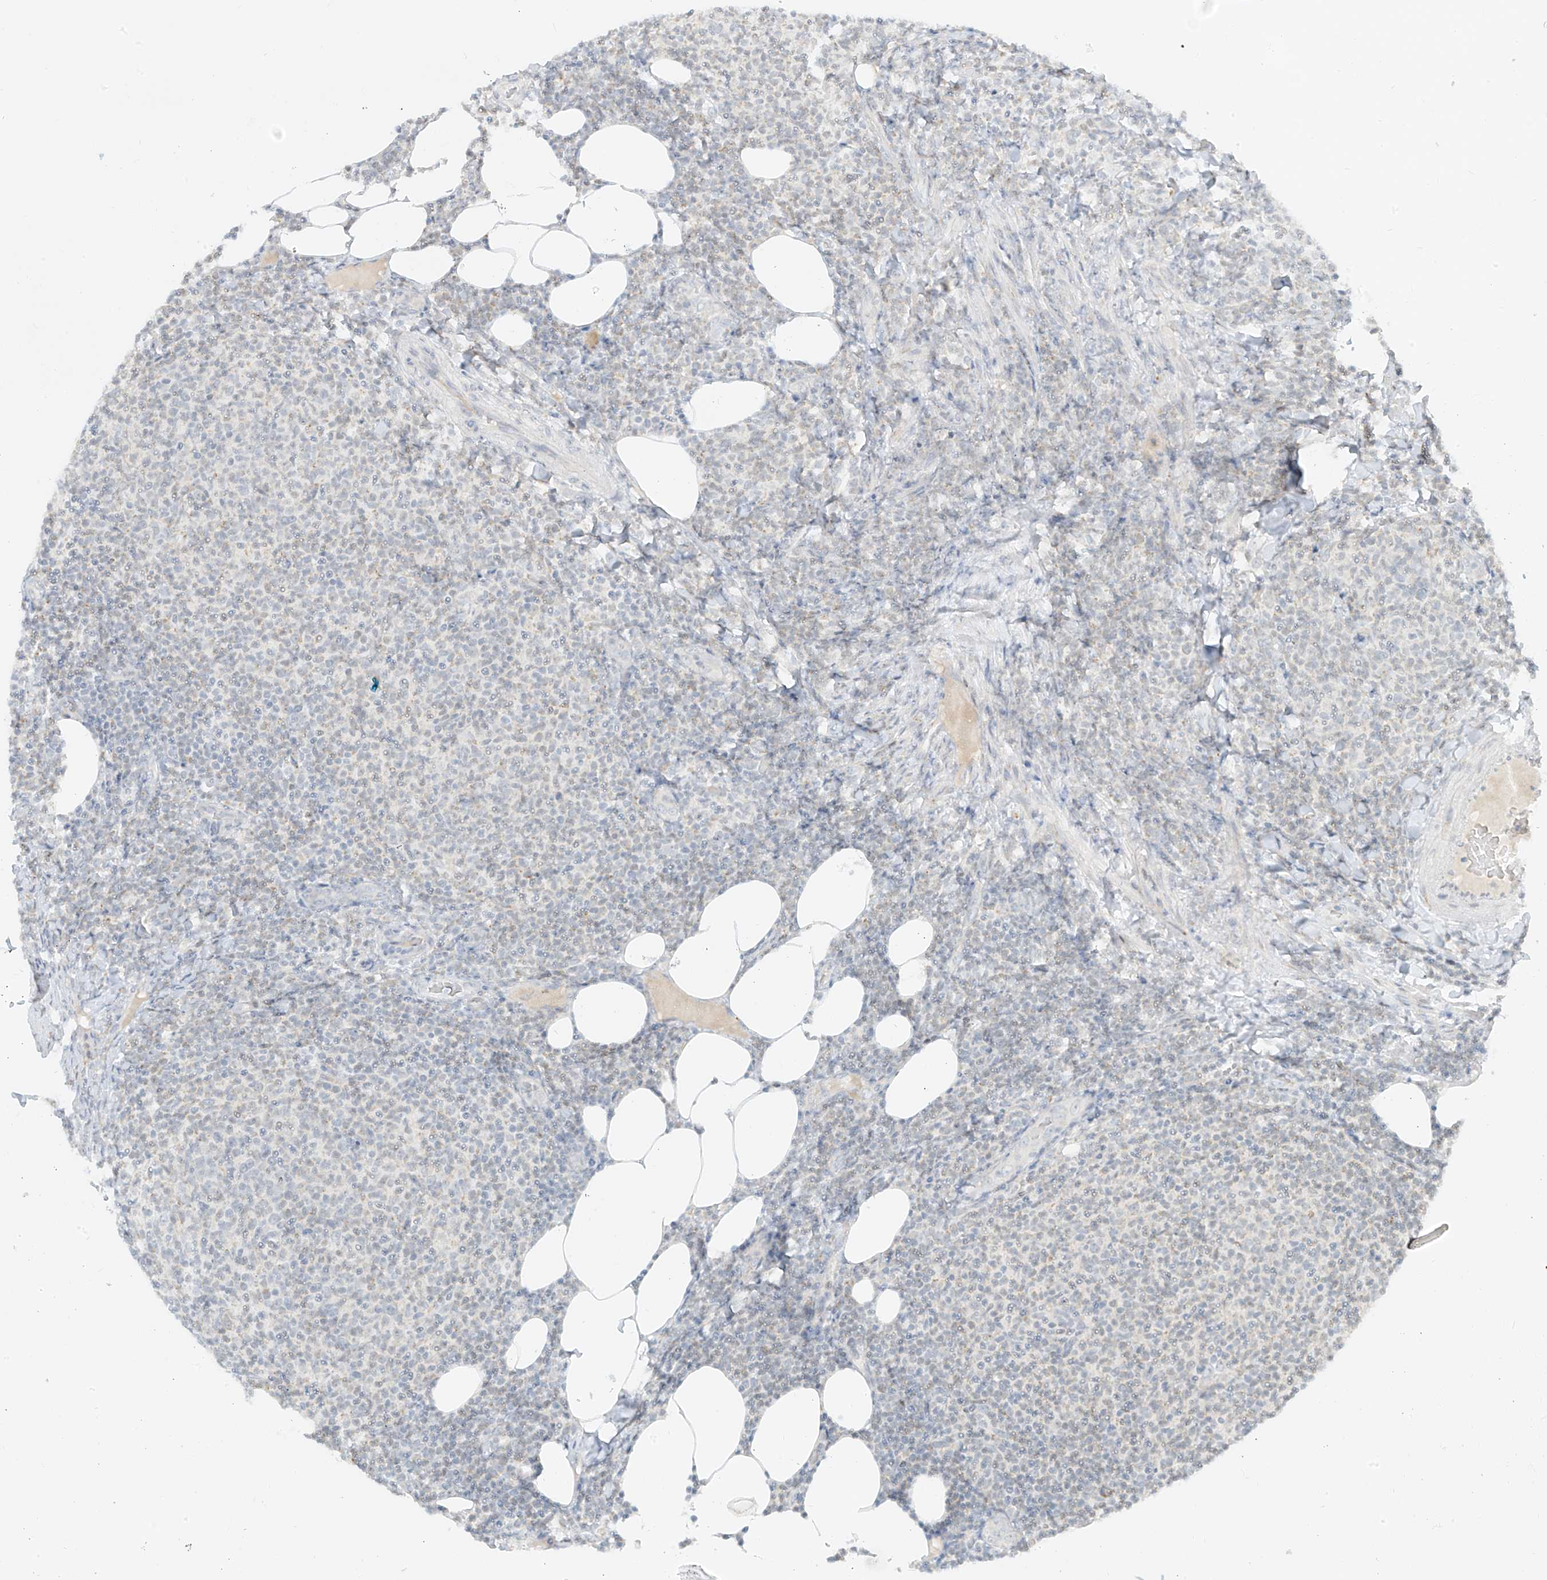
{"staining": {"intensity": "negative", "quantity": "none", "location": "none"}, "tissue": "lymphoma", "cell_type": "Tumor cells", "image_type": "cancer", "snomed": [{"axis": "morphology", "description": "Malignant lymphoma, non-Hodgkin's type, Low grade"}, {"axis": "topography", "description": "Lymph node"}], "caption": "A high-resolution image shows immunohistochemistry staining of lymphoma, which exhibits no significant staining in tumor cells.", "gene": "C2orf42", "patient": {"sex": "male", "age": 66}}